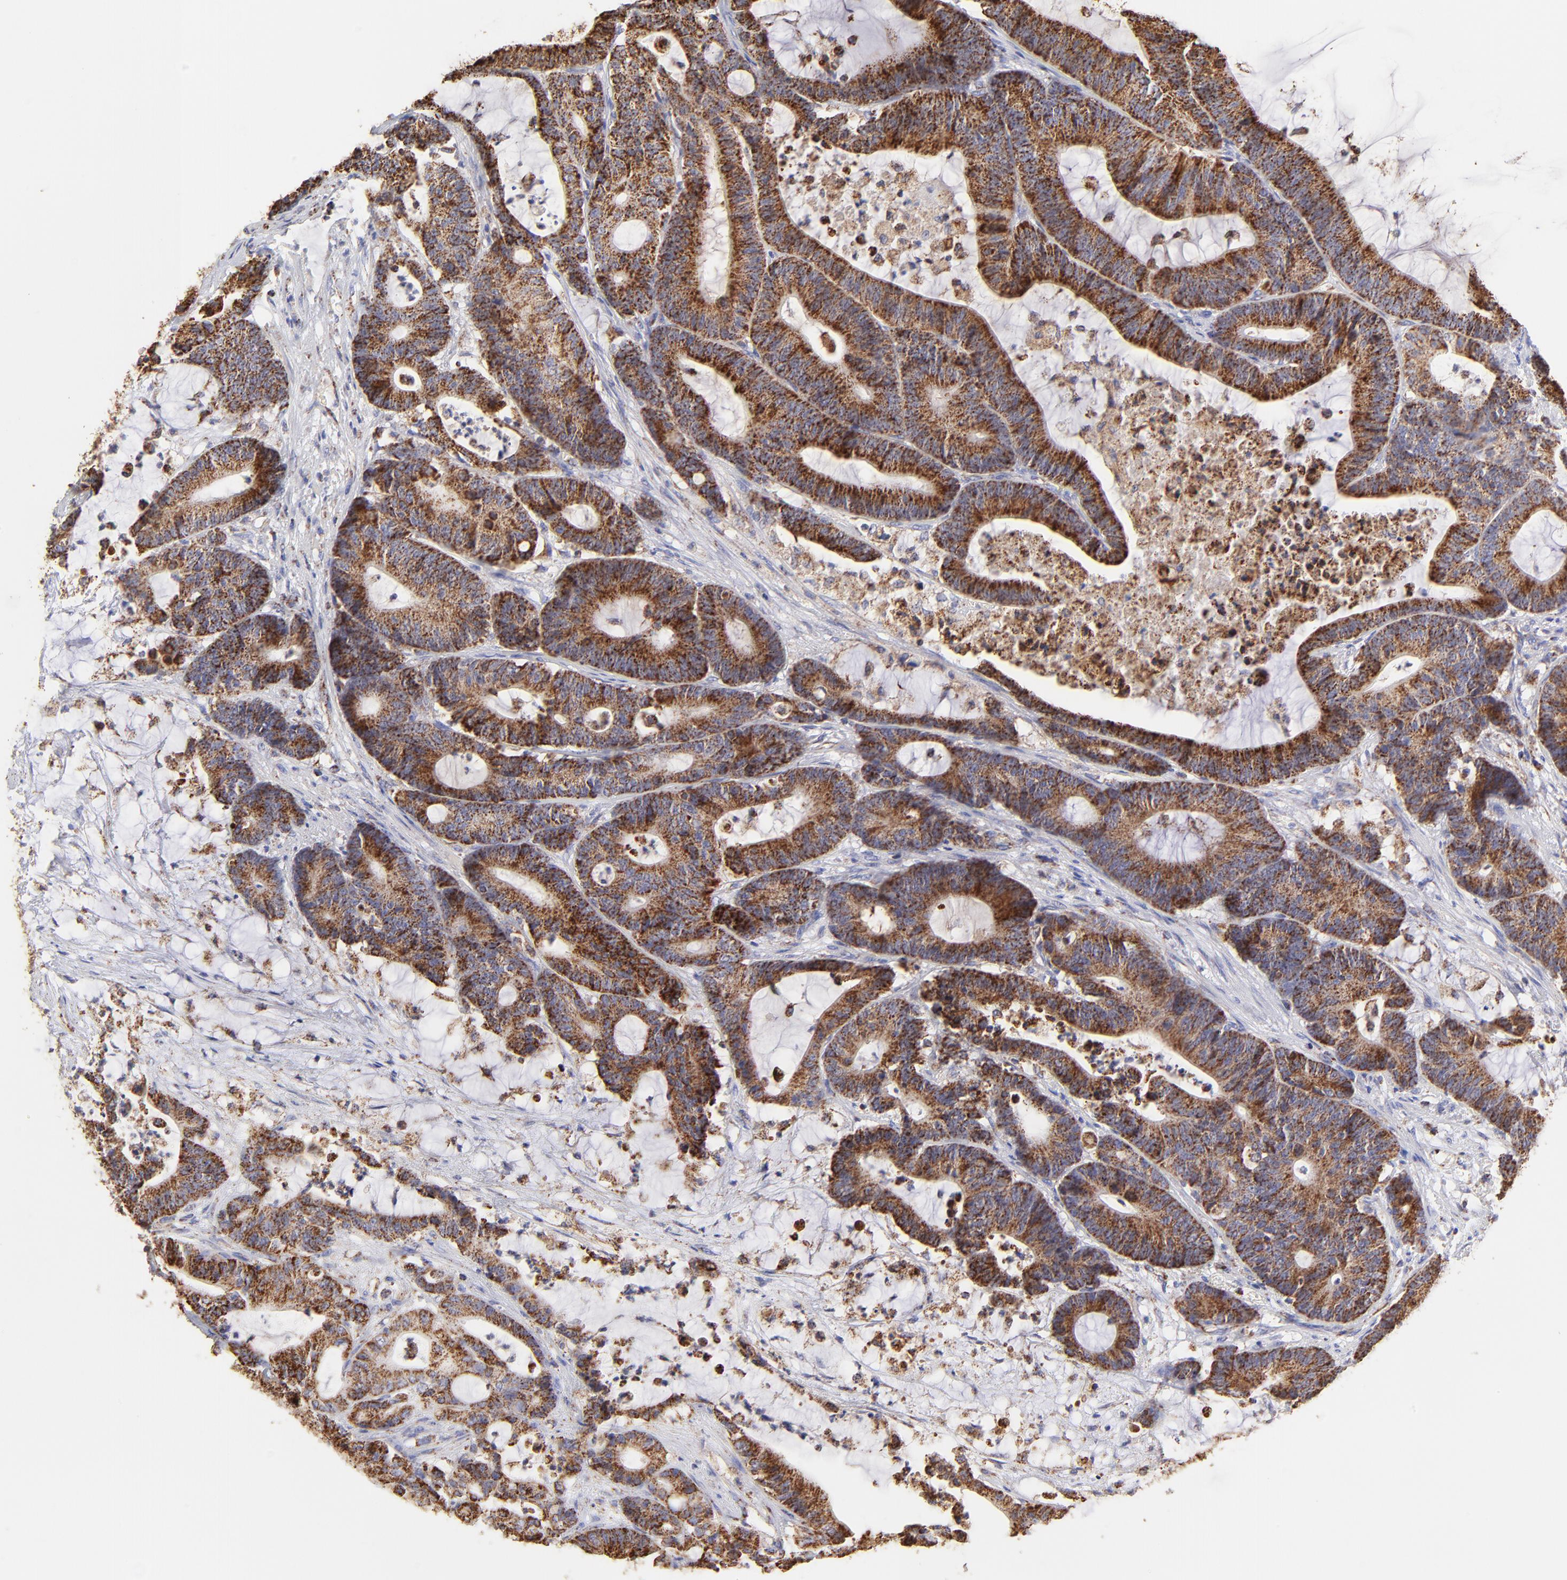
{"staining": {"intensity": "strong", "quantity": ">75%", "location": "cytoplasmic/membranous"}, "tissue": "colorectal cancer", "cell_type": "Tumor cells", "image_type": "cancer", "snomed": [{"axis": "morphology", "description": "Adenocarcinoma, NOS"}, {"axis": "topography", "description": "Colon"}], "caption": "Immunohistochemical staining of colorectal cancer (adenocarcinoma) exhibits high levels of strong cytoplasmic/membranous expression in approximately >75% of tumor cells.", "gene": "ECH1", "patient": {"sex": "female", "age": 84}}